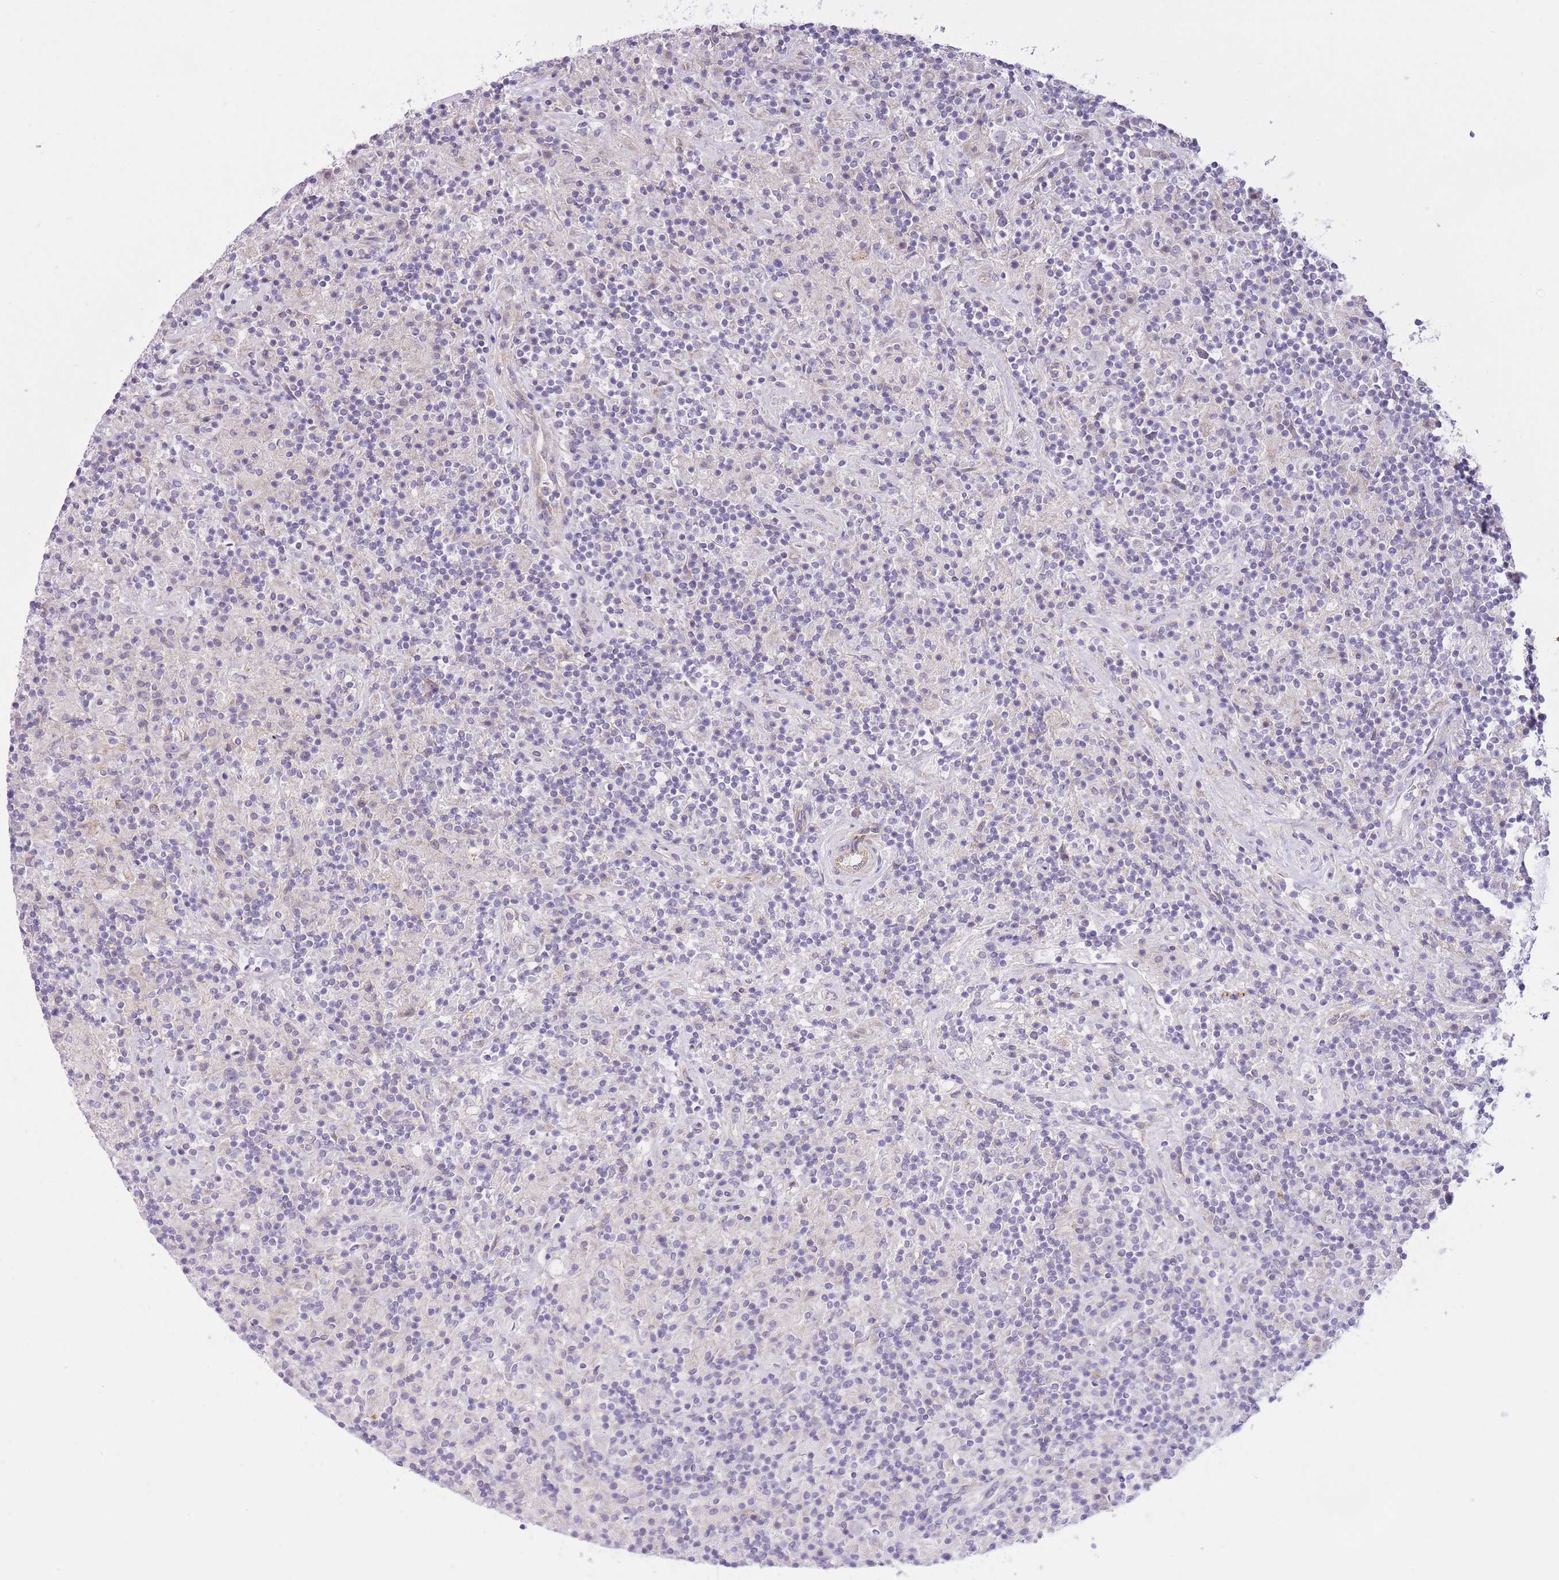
{"staining": {"intensity": "negative", "quantity": "none", "location": "none"}, "tissue": "lymphoma", "cell_type": "Tumor cells", "image_type": "cancer", "snomed": [{"axis": "morphology", "description": "Hodgkin's disease, NOS"}, {"axis": "topography", "description": "Lymph node"}], "caption": "Hodgkin's disease stained for a protein using immunohistochemistry (IHC) exhibits no positivity tumor cells.", "gene": "REV1", "patient": {"sex": "male", "age": 70}}